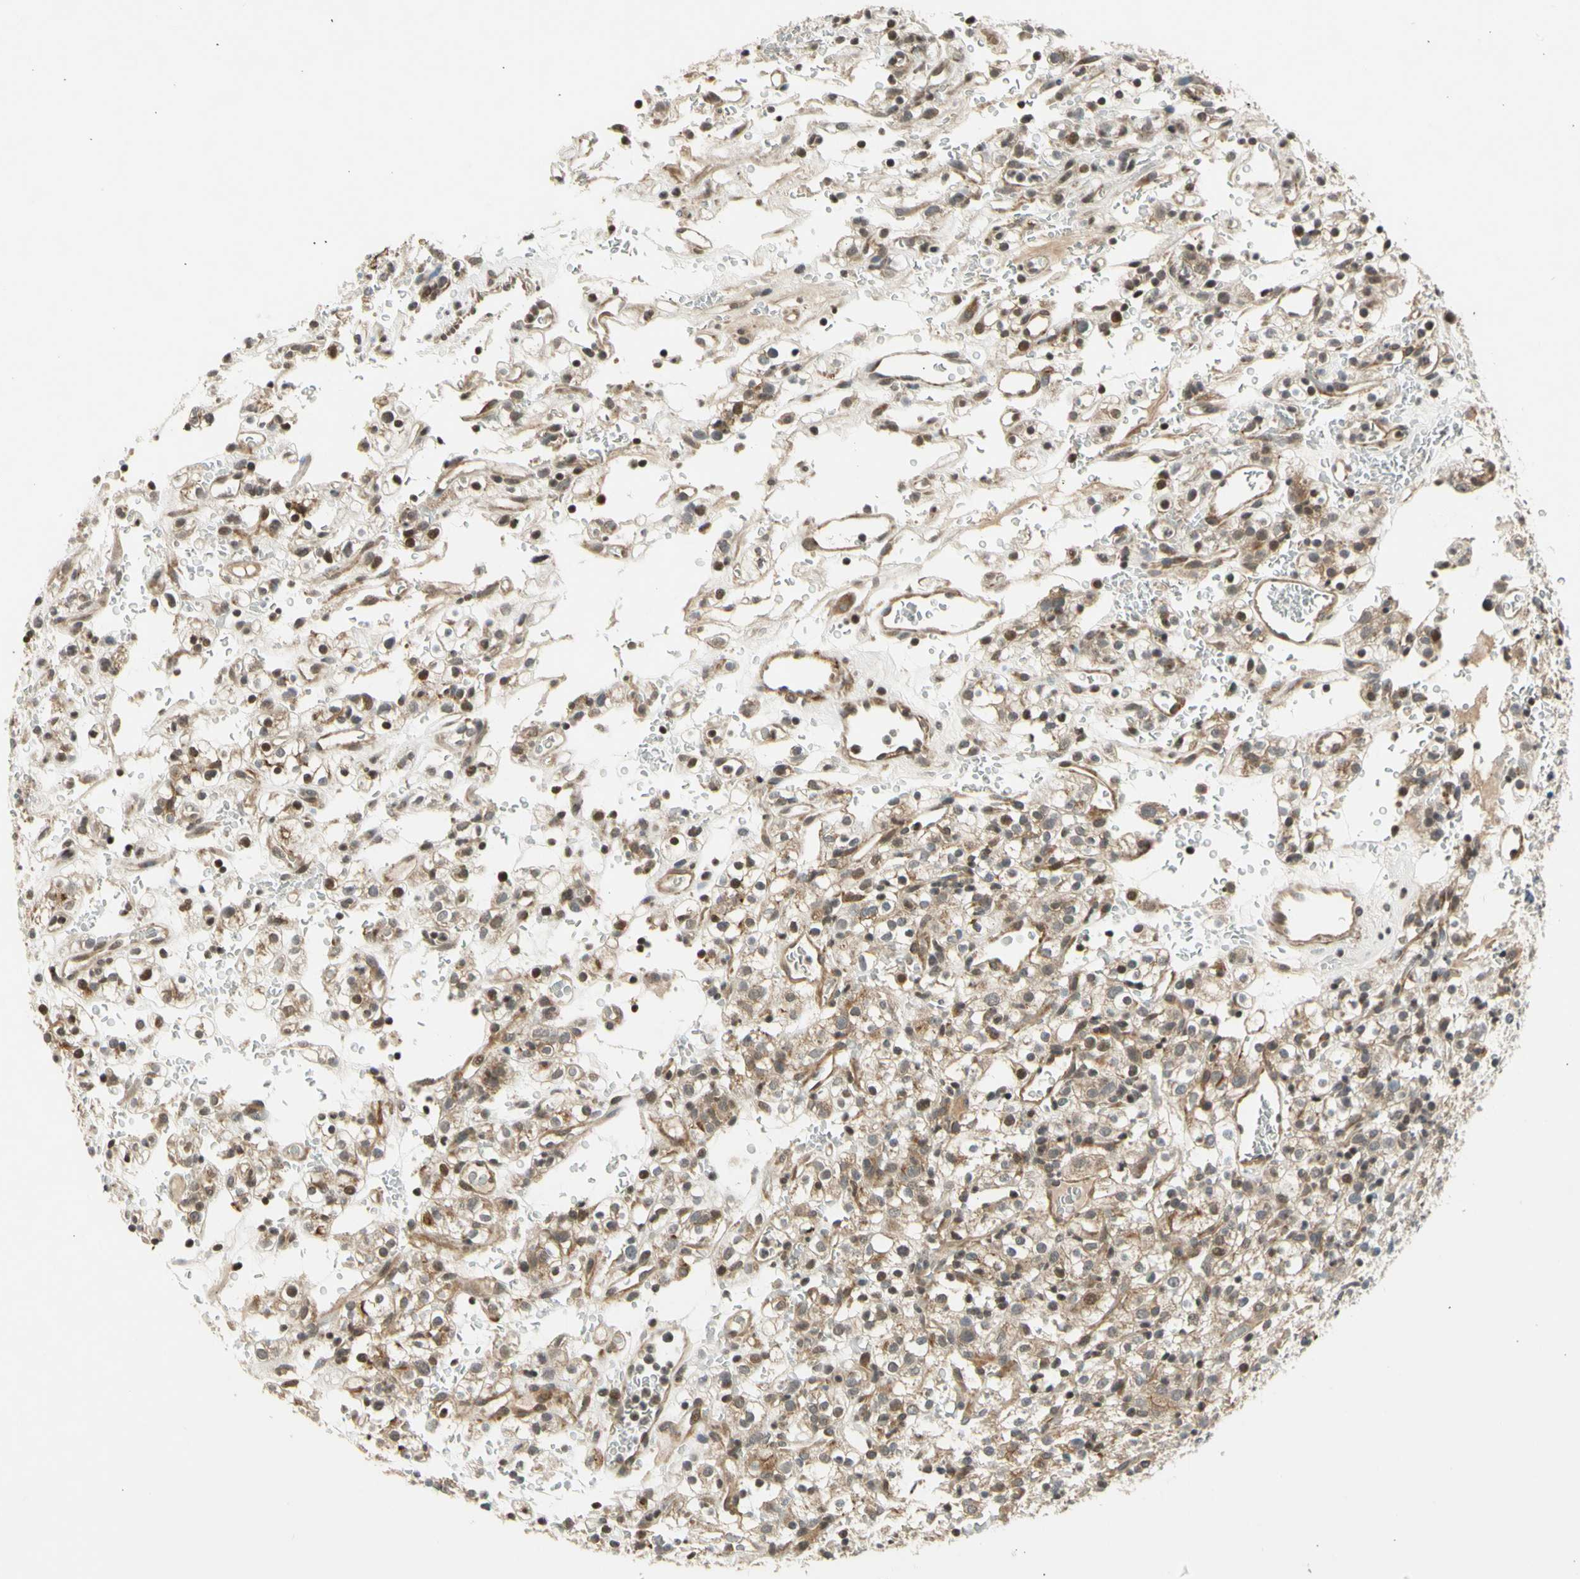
{"staining": {"intensity": "moderate", "quantity": "25%-75%", "location": "cytoplasmic/membranous,nuclear"}, "tissue": "renal cancer", "cell_type": "Tumor cells", "image_type": "cancer", "snomed": [{"axis": "morphology", "description": "Normal tissue, NOS"}, {"axis": "morphology", "description": "Adenocarcinoma, NOS"}, {"axis": "topography", "description": "Kidney"}], "caption": "This is an image of immunohistochemistry (IHC) staining of renal cancer, which shows moderate positivity in the cytoplasmic/membranous and nuclear of tumor cells.", "gene": "EFNB2", "patient": {"sex": "female", "age": 72}}